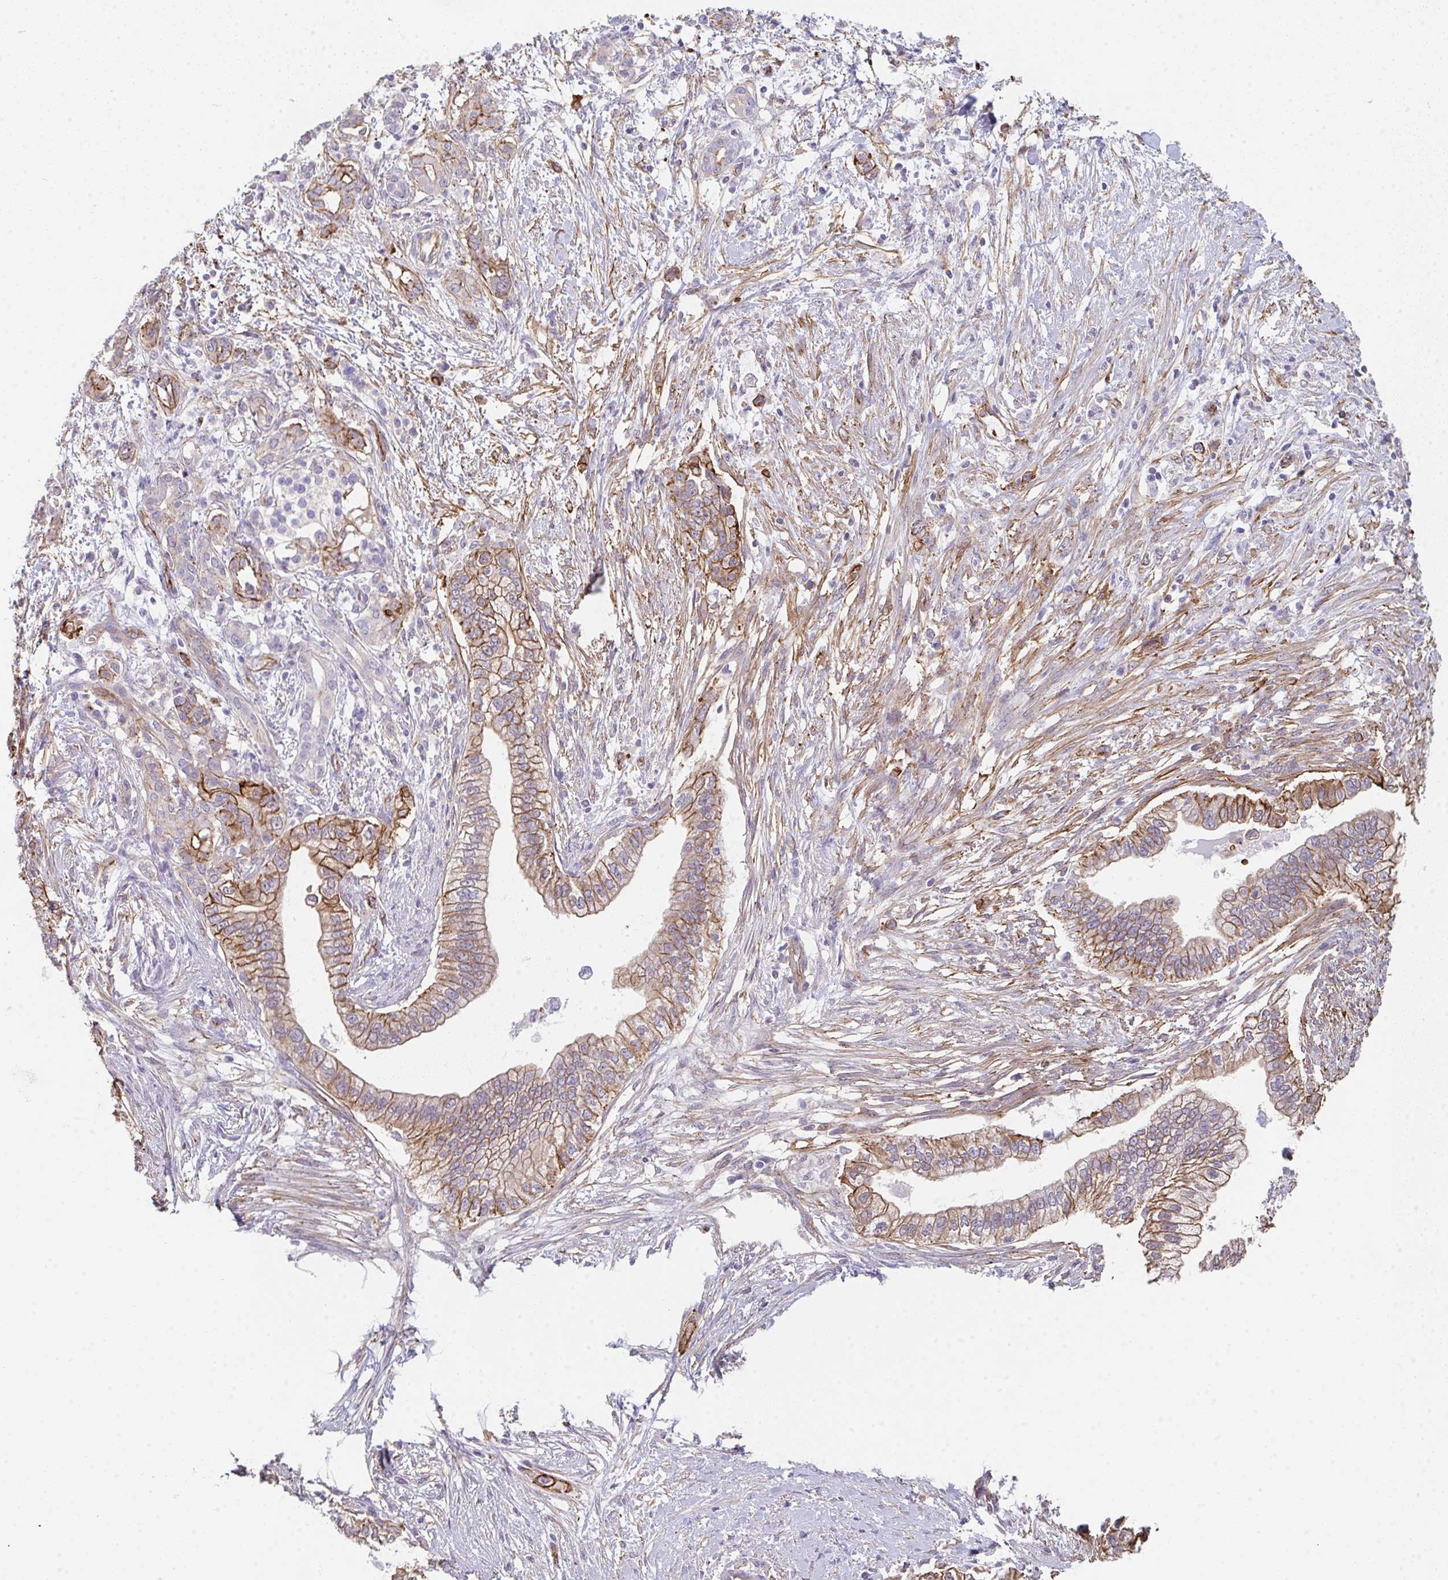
{"staining": {"intensity": "moderate", "quantity": ">75%", "location": "cytoplasmic/membranous"}, "tissue": "pancreatic cancer", "cell_type": "Tumor cells", "image_type": "cancer", "snomed": [{"axis": "morphology", "description": "Adenocarcinoma, NOS"}, {"axis": "topography", "description": "Pancreas"}], "caption": "Immunohistochemical staining of adenocarcinoma (pancreatic) shows moderate cytoplasmic/membranous protein positivity in approximately >75% of tumor cells.", "gene": "DBN1", "patient": {"sex": "male", "age": 70}}